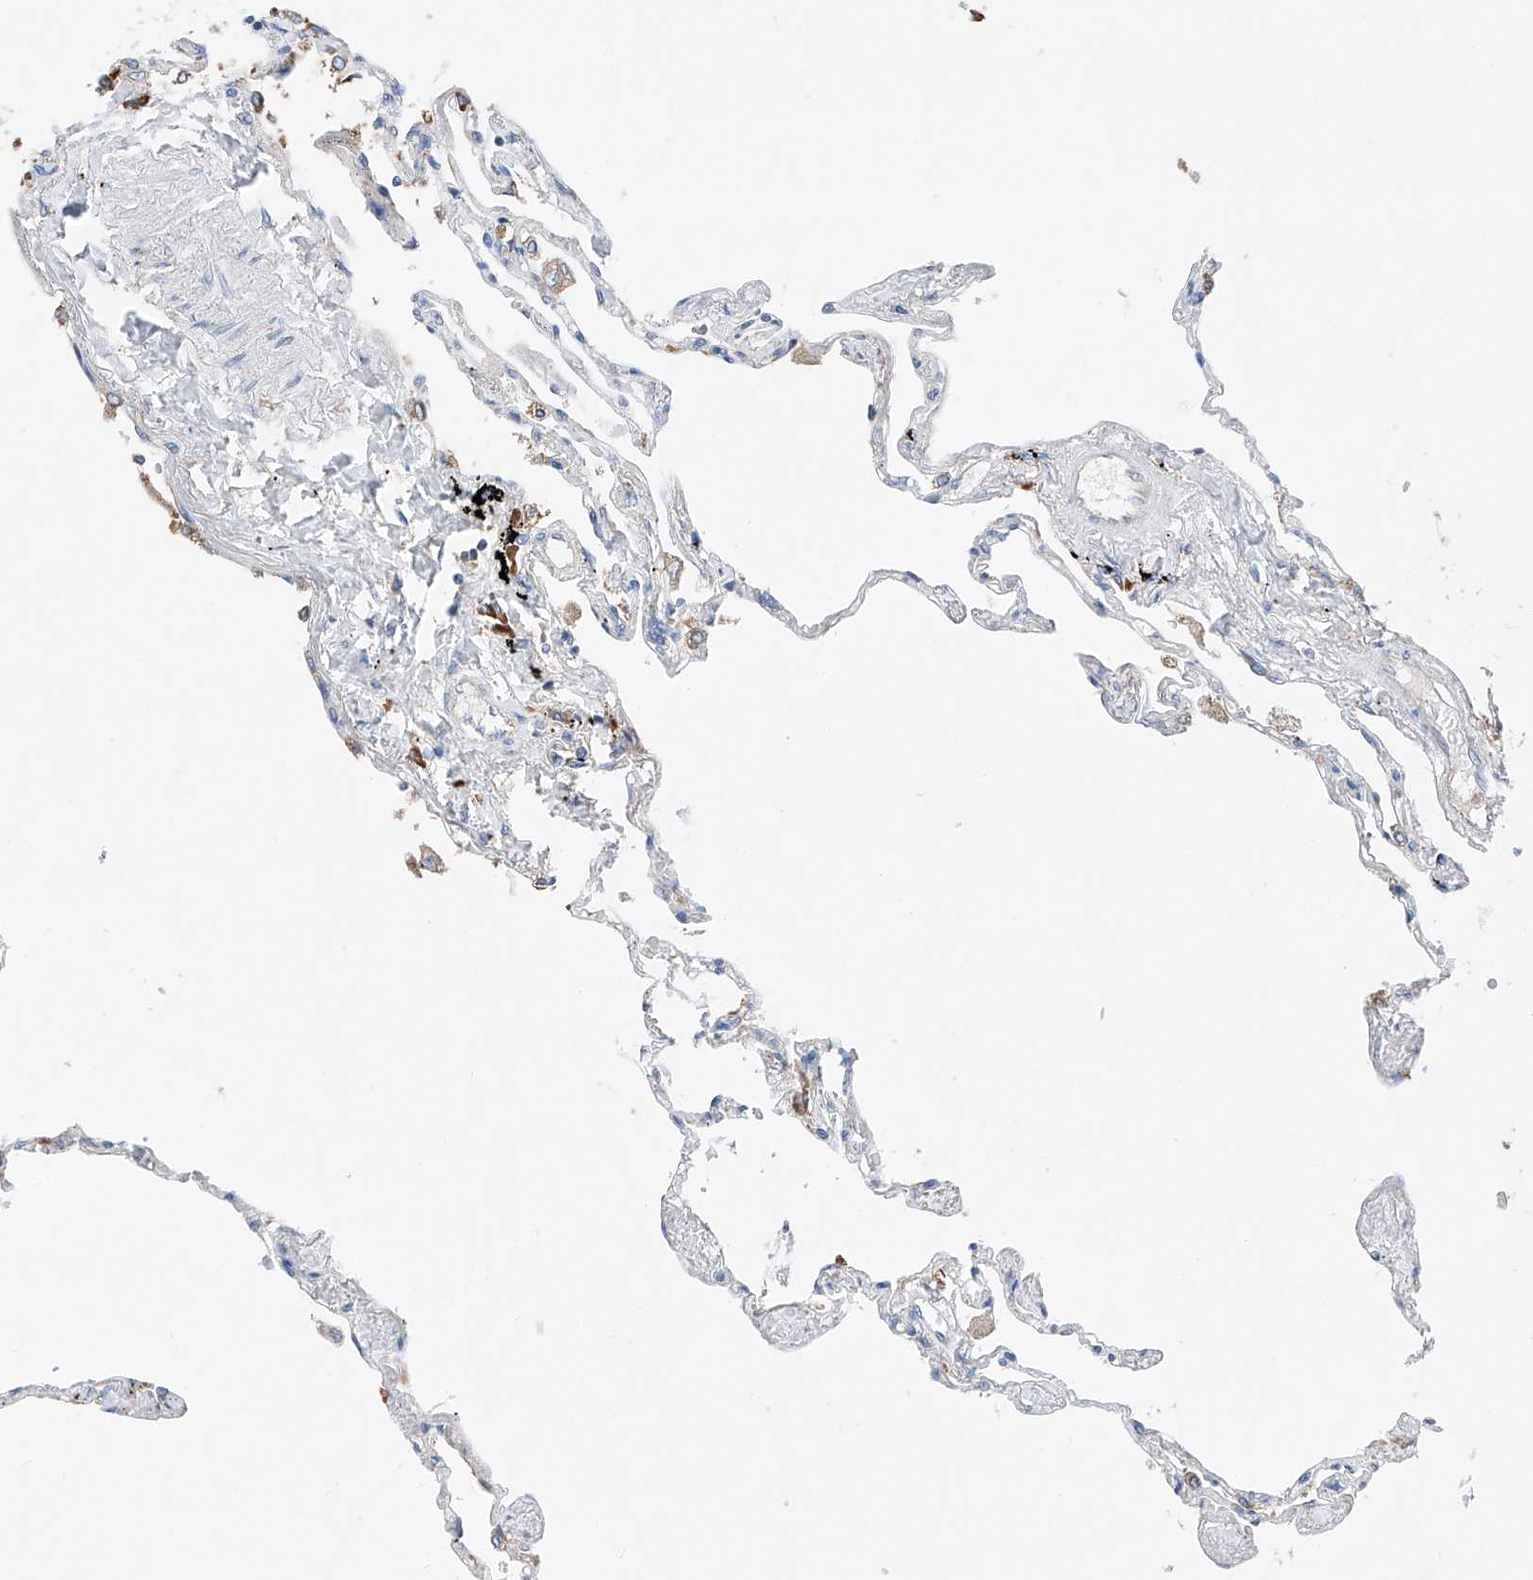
{"staining": {"intensity": "negative", "quantity": "none", "location": "none"}, "tissue": "lung", "cell_type": "Alveolar cells", "image_type": "normal", "snomed": [{"axis": "morphology", "description": "Normal tissue, NOS"}, {"axis": "topography", "description": "Lung"}], "caption": "A photomicrograph of human lung is negative for staining in alveolar cells. (DAB (3,3'-diaminobenzidine) immunohistochemistry (IHC), high magnification).", "gene": "CRELD1", "patient": {"sex": "female", "age": 67}}